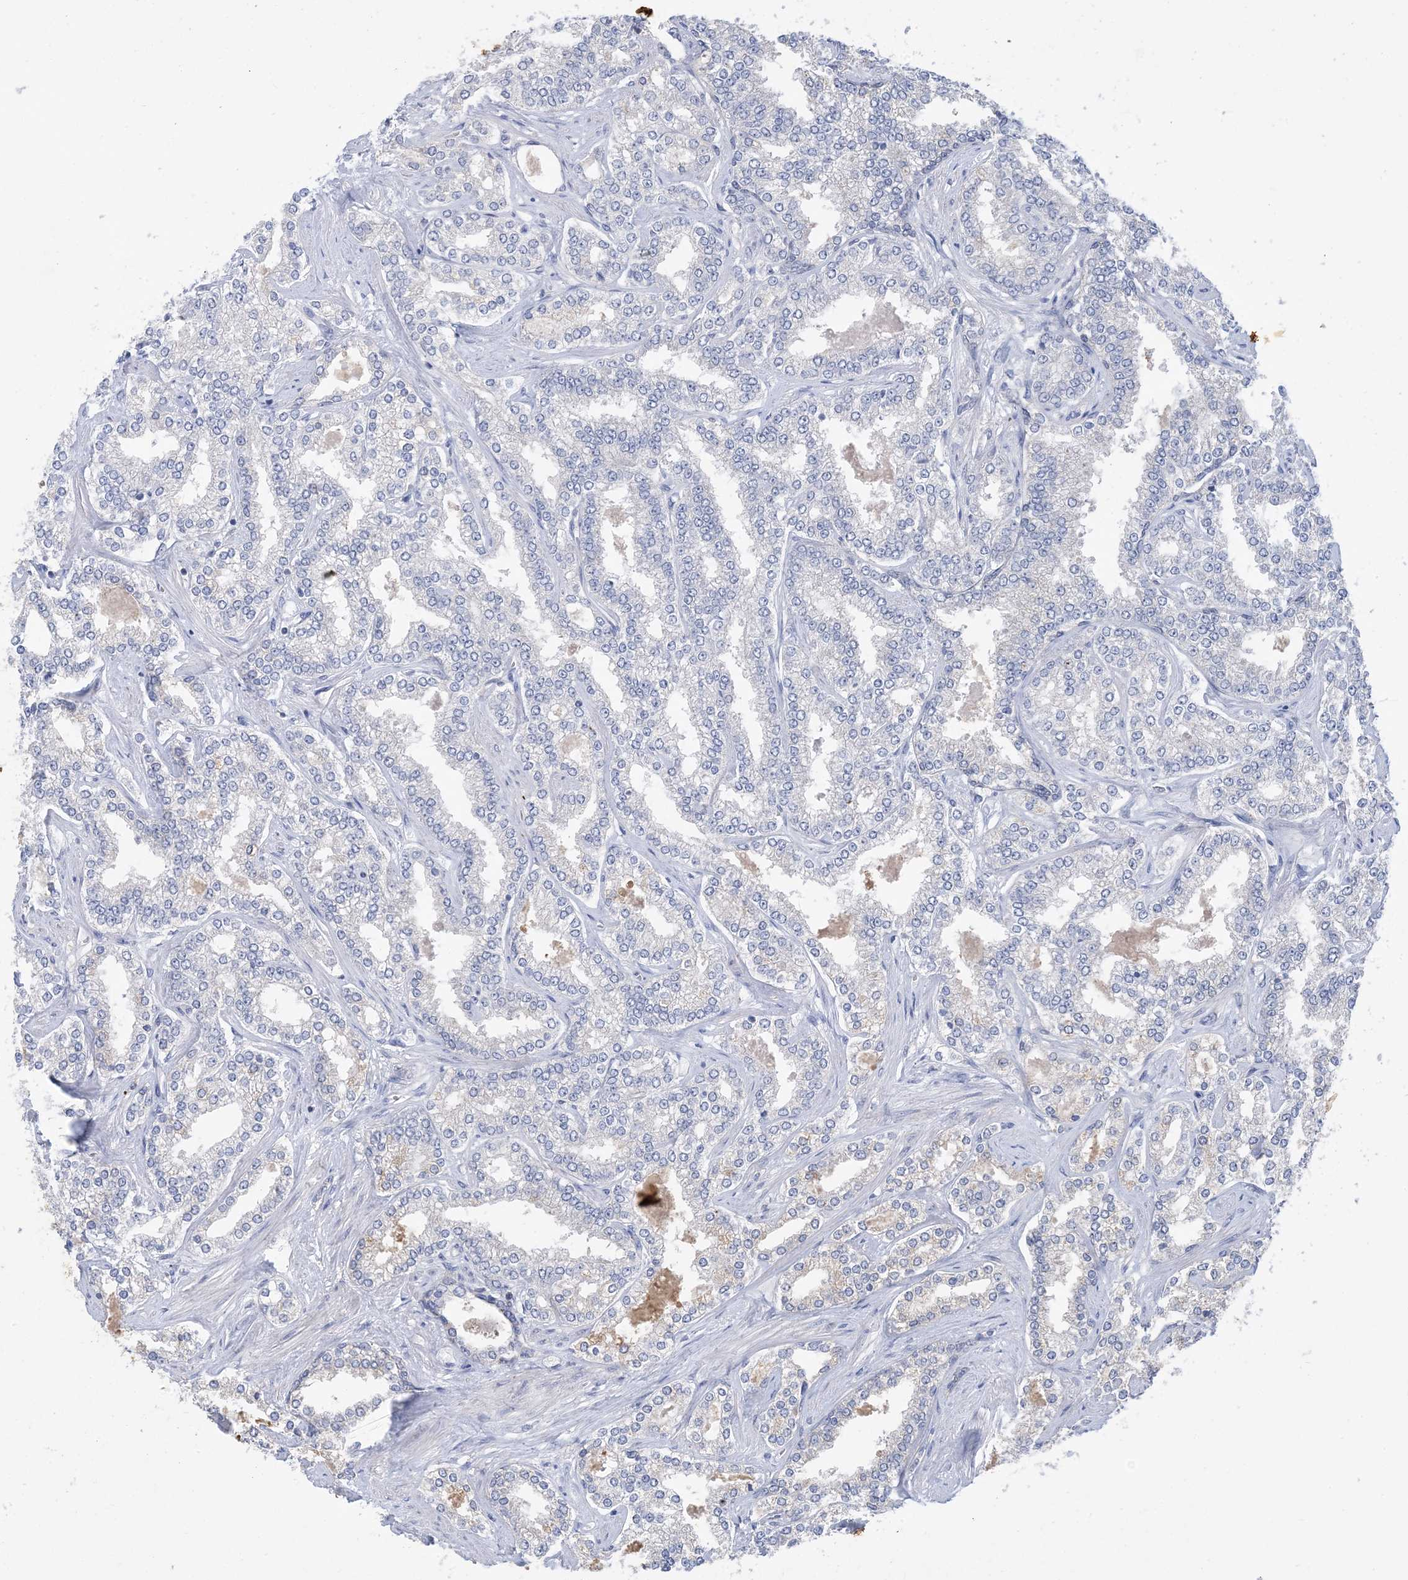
{"staining": {"intensity": "negative", "quantity": "none", "location": "none"}, "tissue": "prostate cancer", "cell_type": "Tumor cells", "image_type": "cancer", "snomed": [{"axis": "morphology", "description": "Normal tissue, NOS"}, {"axis": "morphology", "description": "Adenocarcinoma, High grade"}, {"axis": "topography", "description": "Prostate"}], "caption": "Immunohistochemical staining of prostate cancer displays no significant positivity in tumor cells. The staining is performed using DAB (3,3'-diaminobenzidine) brown chromogen with nuclei counter-stained in using hematoxylin.", "gene": "KPRP", "patient": {"sex": "male", "age": 83}}